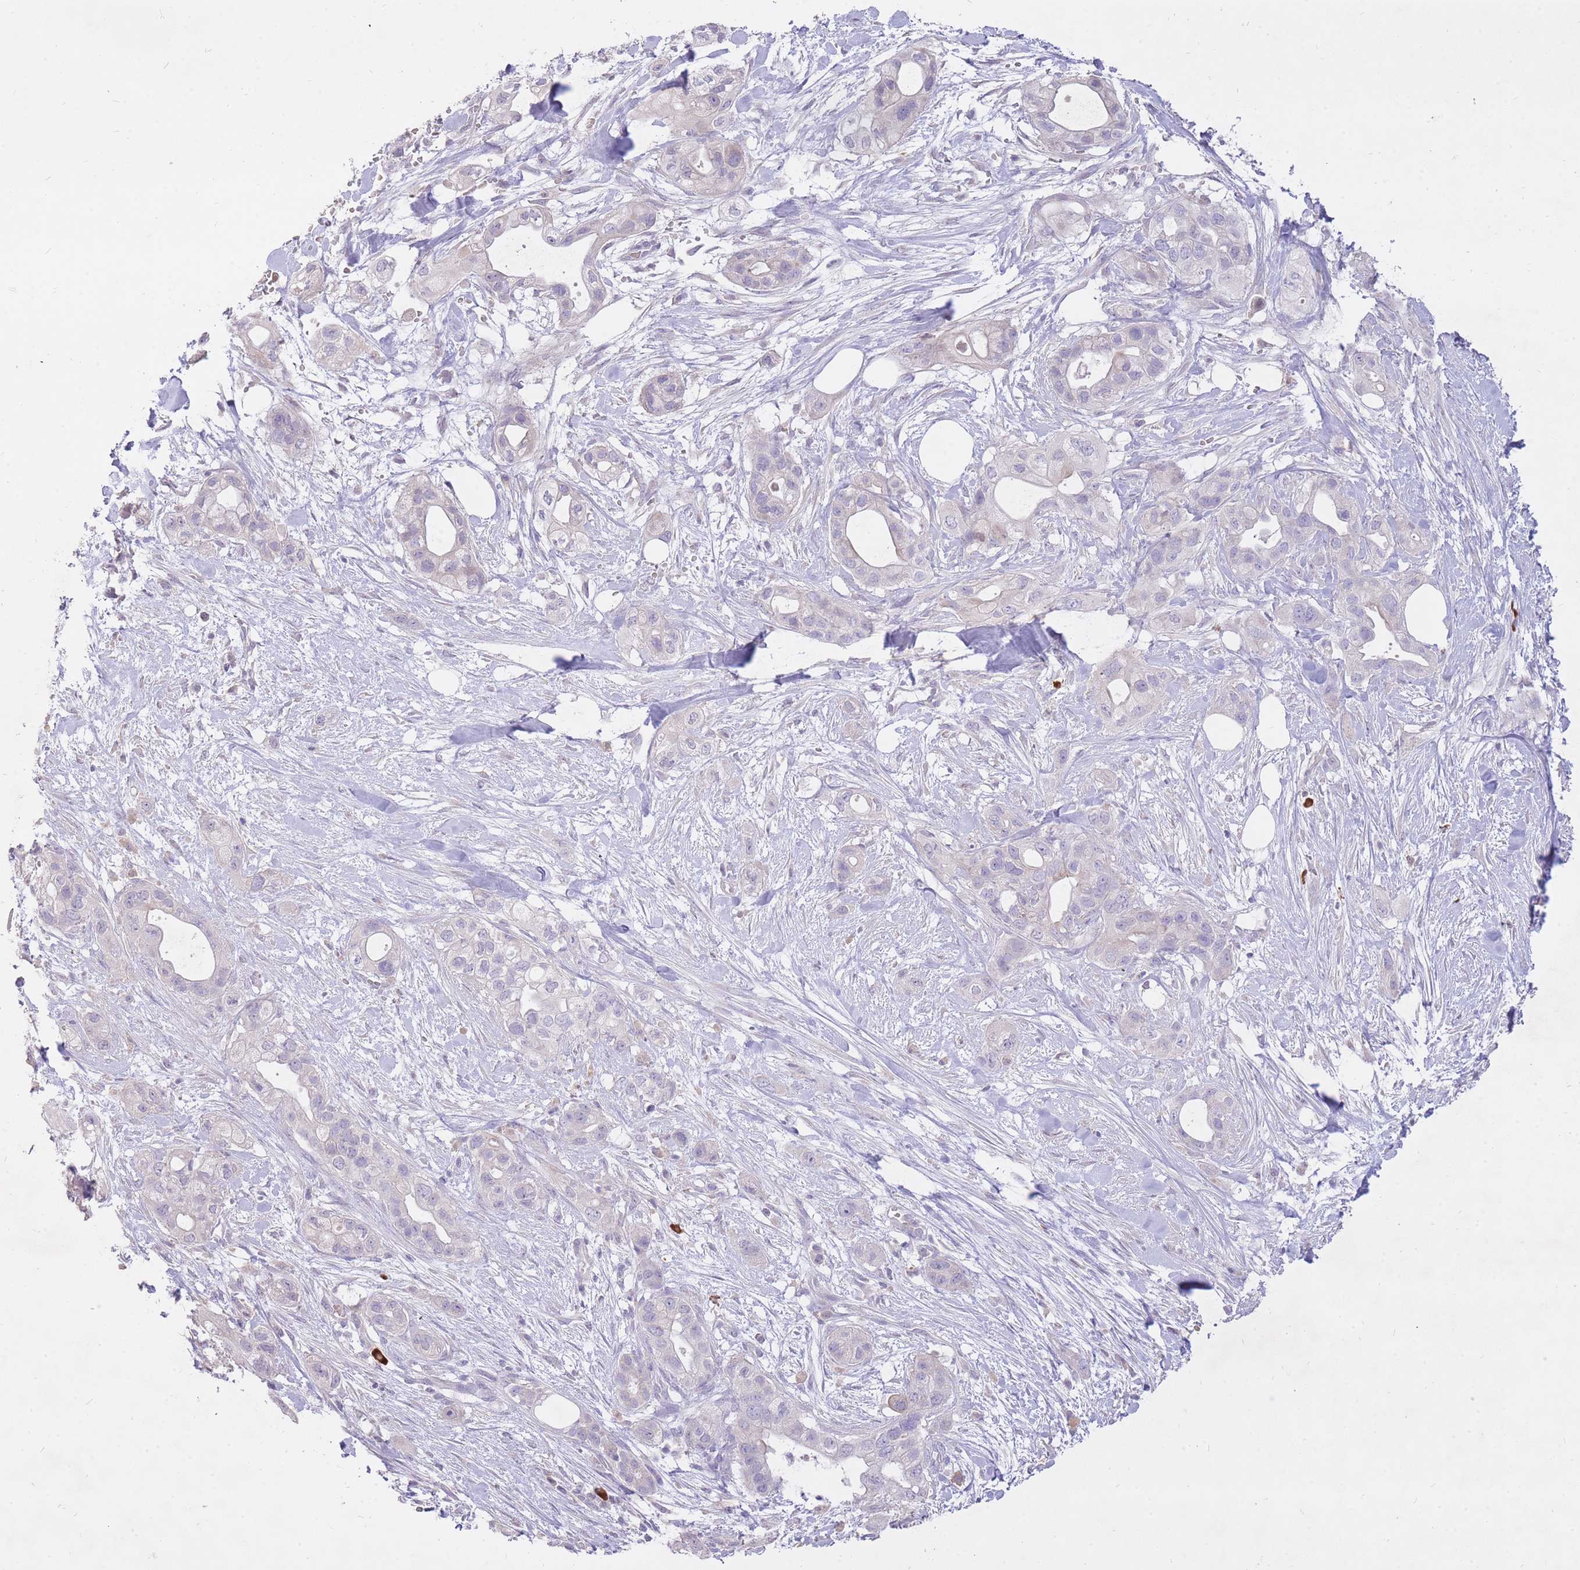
{"staining": {"intensity": "negative", "quantity": "none", "location": "none"}, "tissue": "pancreatic cancer", "cell_type": "Tumor cells", "image_type": "cancer", "snomed": [{"axis": "morphology", "description": "Adenocarcinoma, NOS"}, {"axis": "topography", "description": "Pancreas"}], "caption": "The histopathology image exhibits no staining of tumor cells in adenocarcinoma (pancreatic).", "gene": "FRG2C", "patient": {"sex": "male", "age": 44}}